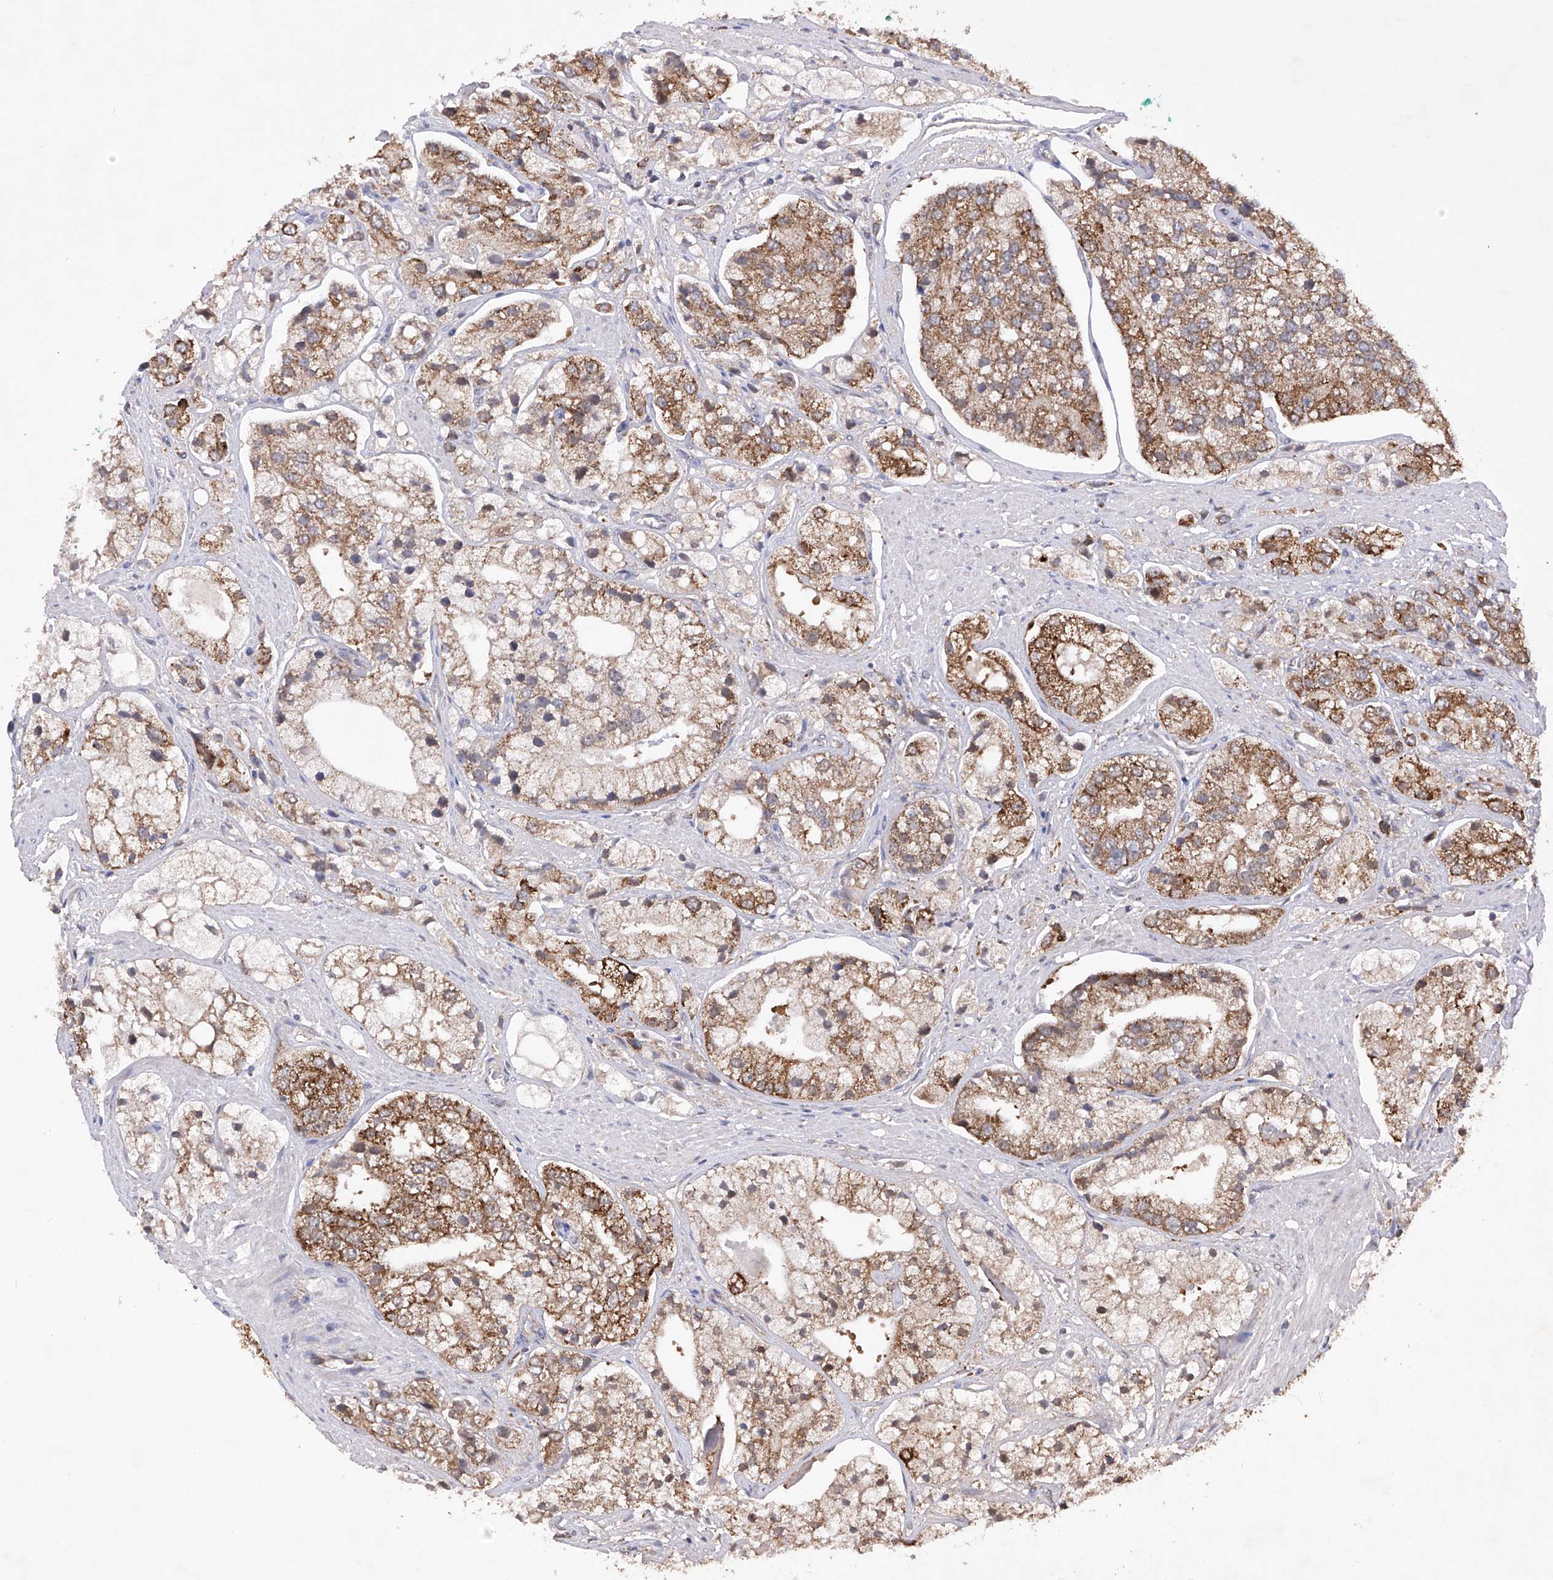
{"staining": {"intensity": "moderate", "quantity": "25%-75%", "location": "cytoplasmic/membranous"}, "tissue": "prostate cancer", "cell_type": "Tumor cells", "image_type": "cancer", "snomed": [{"axis": "morphology", "description": "Adenocarcinoma, High grade"}, {"axis": "topography", "description": "Prostate"}], "caption": "Immunohistochemical staining of human prostate cancer shows medium levels of moderate cytoplasmic/membranous staining in approximately 25%-75% of tumor cells.", "gene": "SDHAF4", "patient": {"sex": "male", "age": 50}}